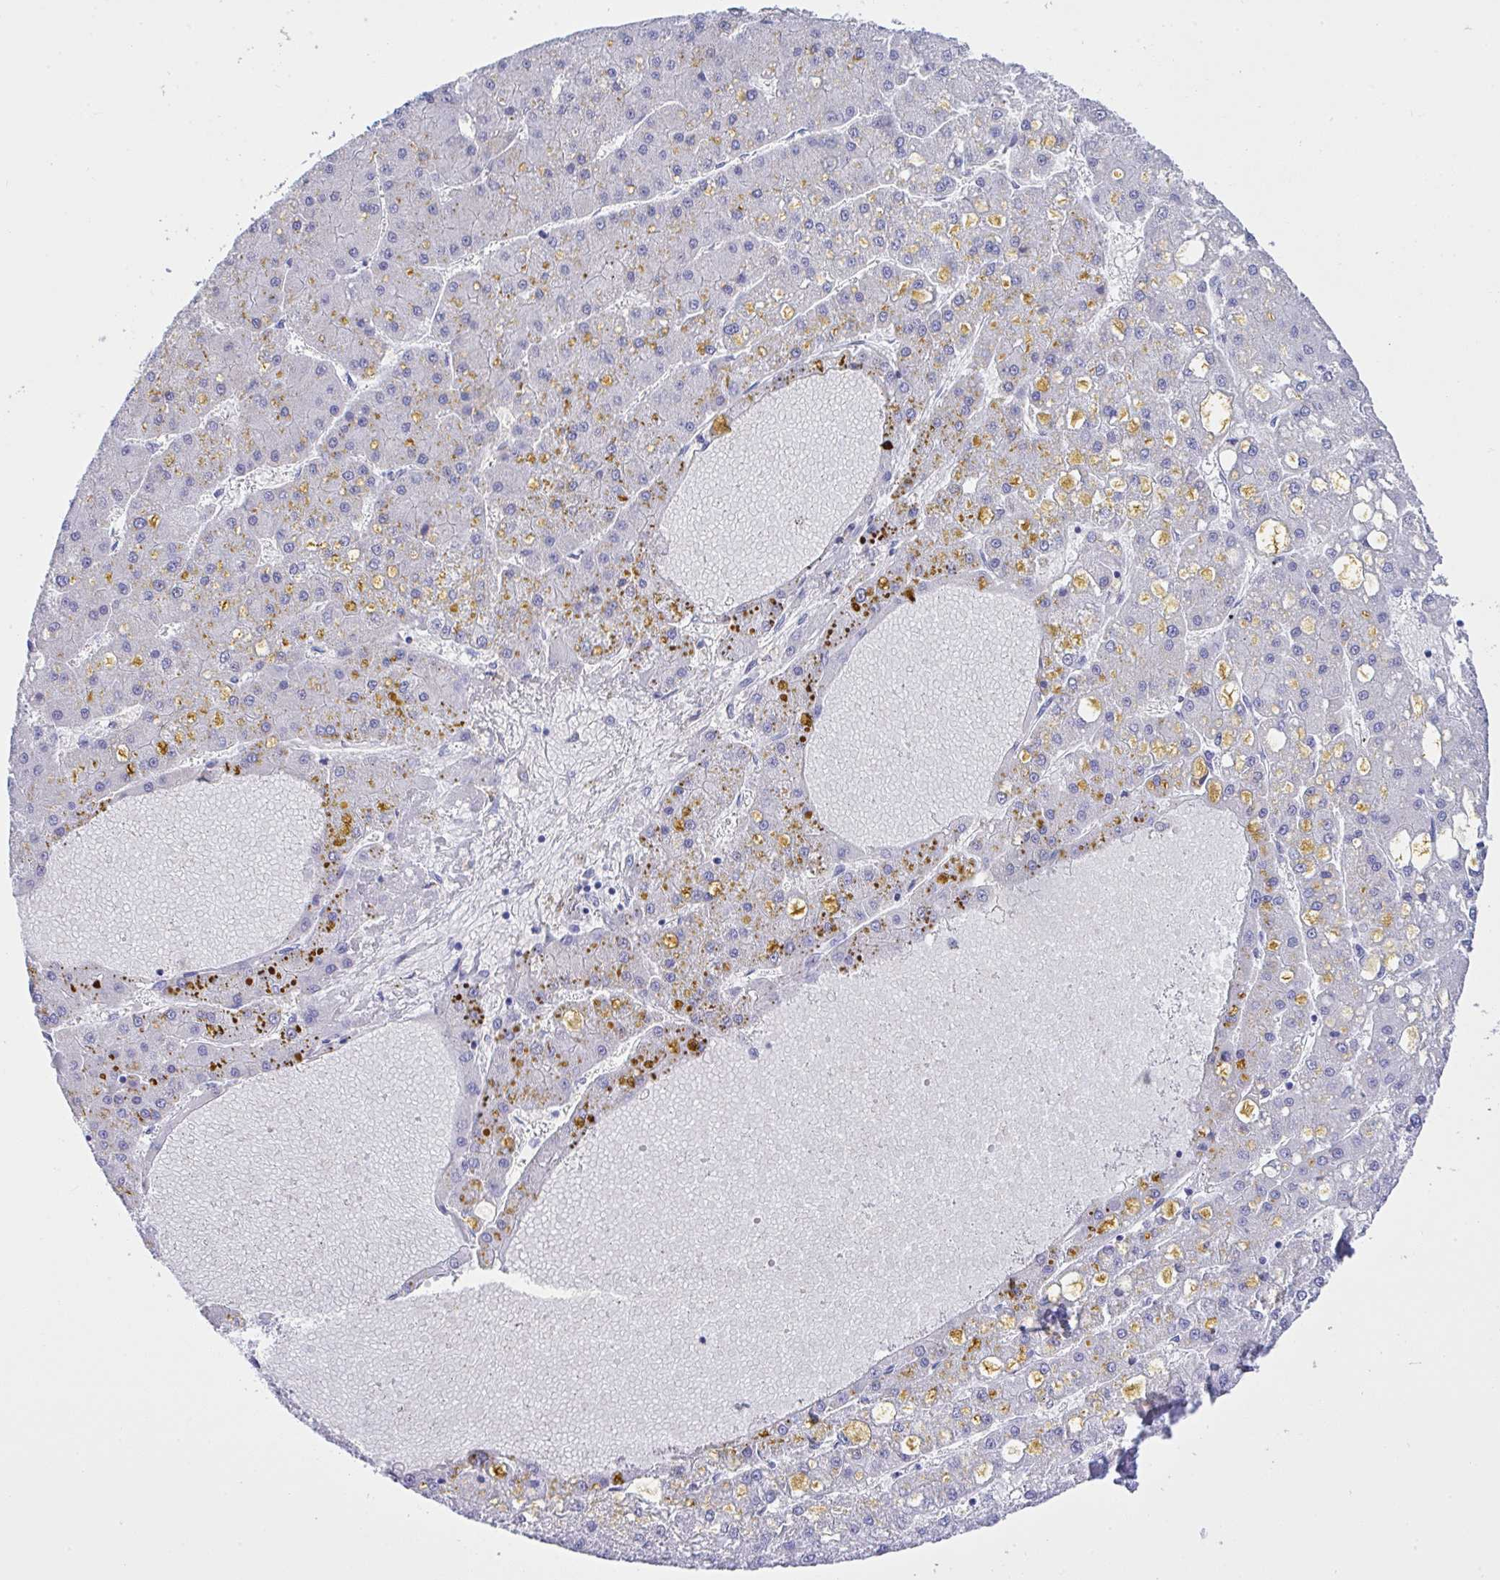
{"staining": {"intensity": "negative", "quantity": "none", "location": "none"}, "tissue": "liver cancer", "cell_type": "Tumor cells", "image_type": "cancer", "snomed": [{"axis": "morphology", "description": "Carcinoma, Hepatocellular, NOS"}, {"axis": "topography", "description": "Liver"}], "caption": "IHC histopathology image of liver cancer (hepatocellular carcinoma) stained for a protein (brown), which shows no expression in tumor cells.", "gene": "AKR1D1", "patient": {"sex": "male", "age": 67}}